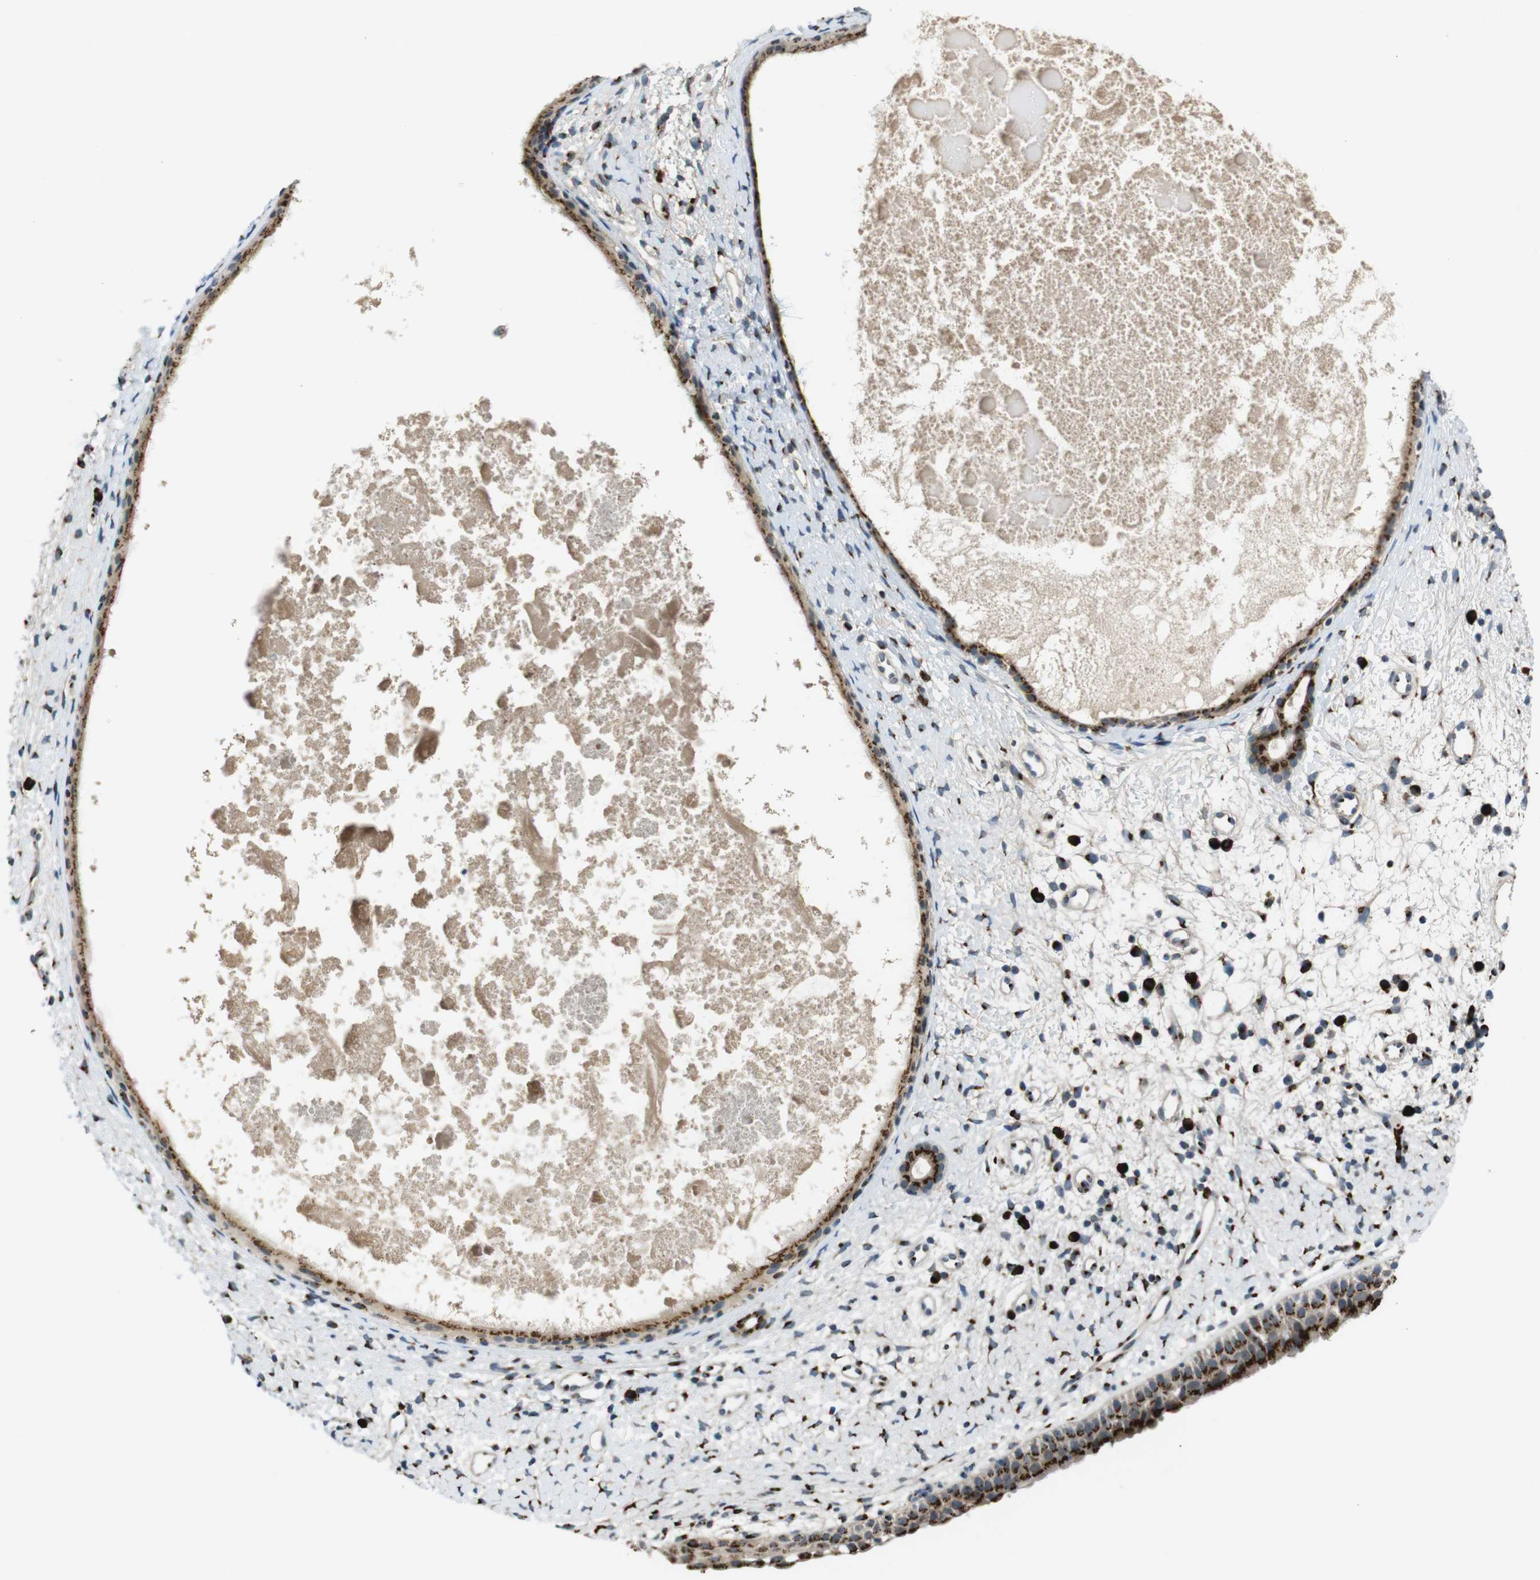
{"staining": {"intensity": "strong", "quantity": ">75%", "location": "cytoplasmic/membranous"}, "tissue": "nasopharynx", "cell_type": "Respiratory epithelial cells", "image_type": "normal", "snomed": [{"axis": "morphology", "description": "Normal tissue, NOS"}, {"axis": "topography", "description": "Nasopharynx"}], "caption": "This image displays immunohistochemistry (IHC) staining of benign nasopharynx, with high strong cytoplasmic/membranous expression in approximately >75% of respiratory epithelial cells.", "gene": "ZFPL1", "patient": {"sex": "male", "age": 22}}